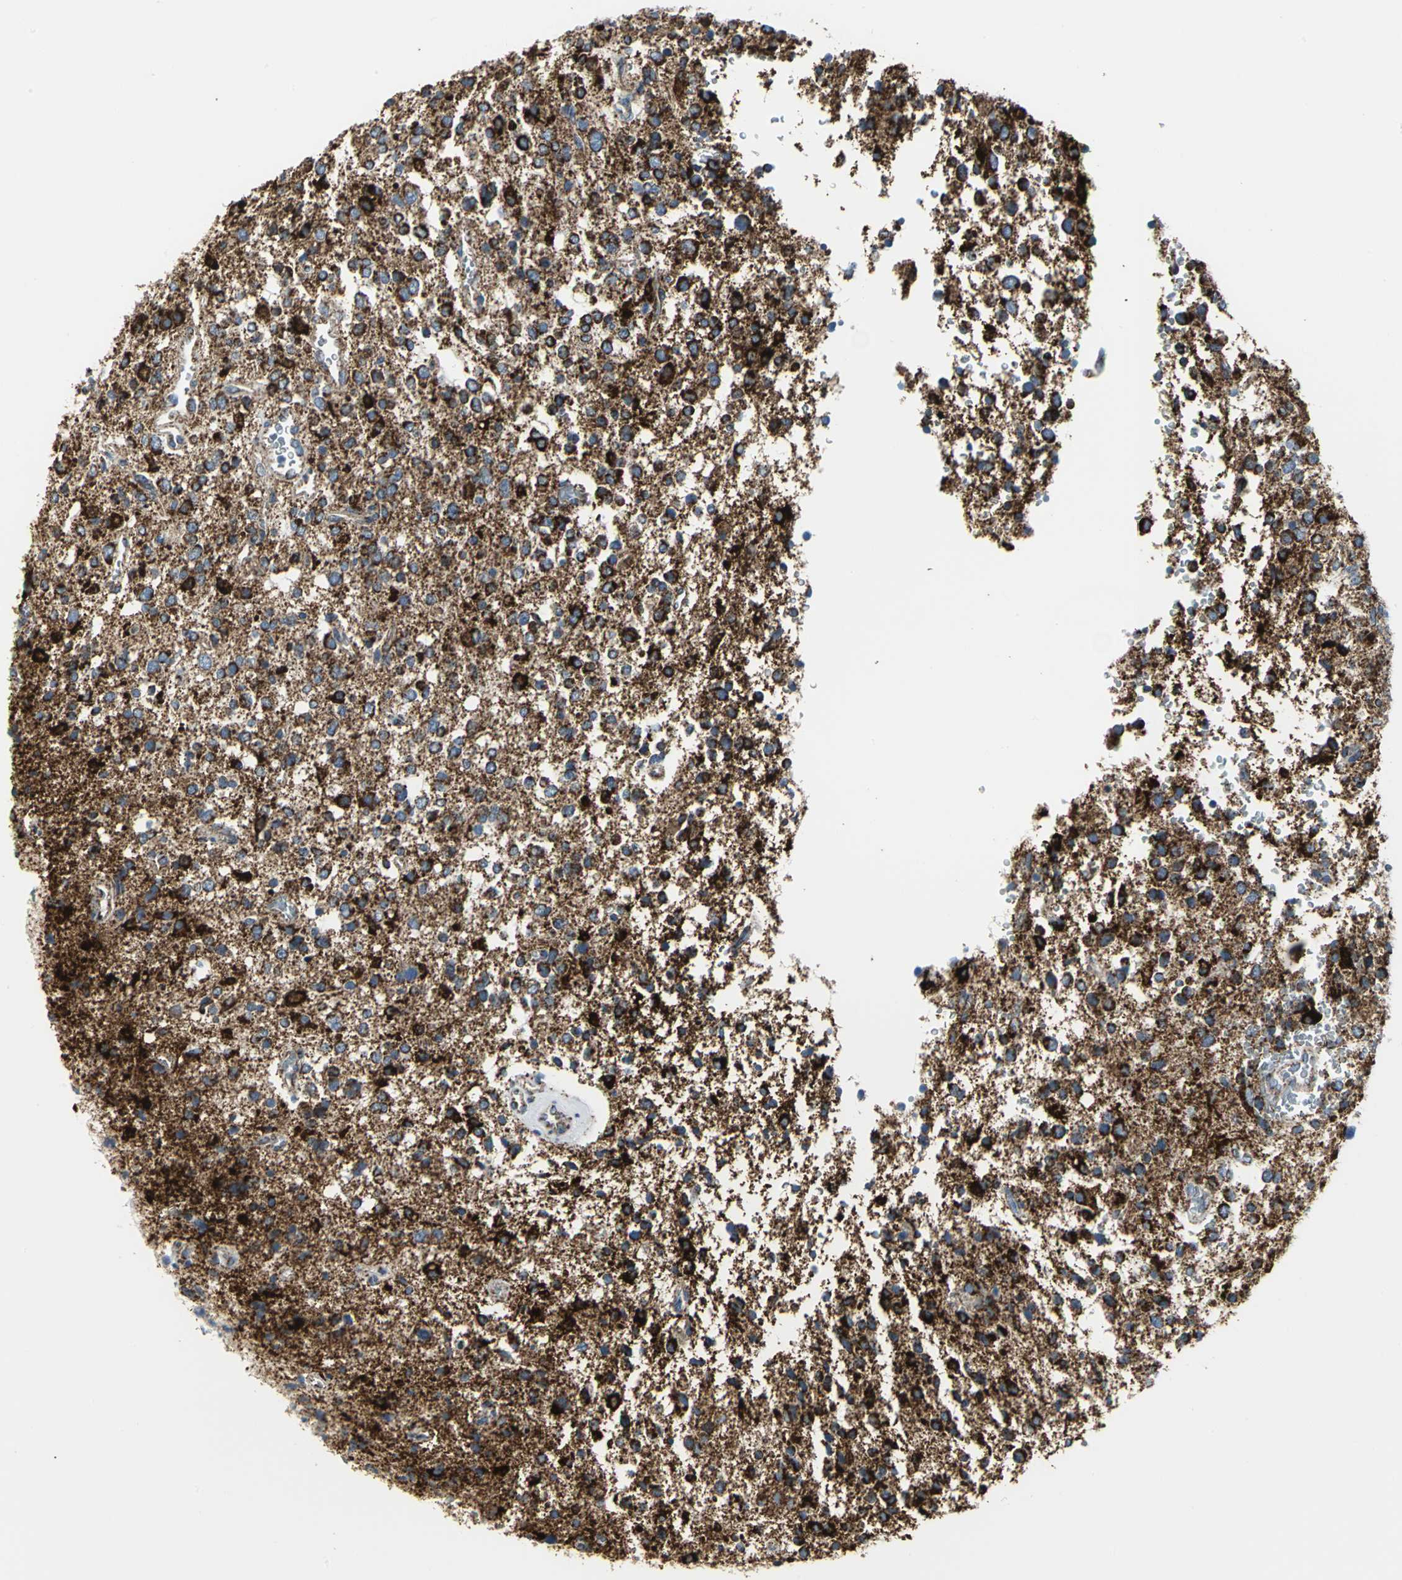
{"staining": {"intensity": "strong", "quantity": "25%-75%", "location": "cytoplasmic/membranous"}, "tissue": "glioma", "cell_type": "Tumor cells", "image_type": "cancer", "snomed": [{"axis": "morphology", "description": "Glioma, malignant, High grade"}, {"axis": "topography", "description": "Brain"}], "caption": "This photomicrograph shows glioma stained with immunohistochemistry to label a protein in brown. The cytoplasmic/membranous of tumor cells show strong positivity for the protein. Nuclei are counter-stained blue.", "gene": "NTRK1", "patient": {"sex": "male", "age": 47}}